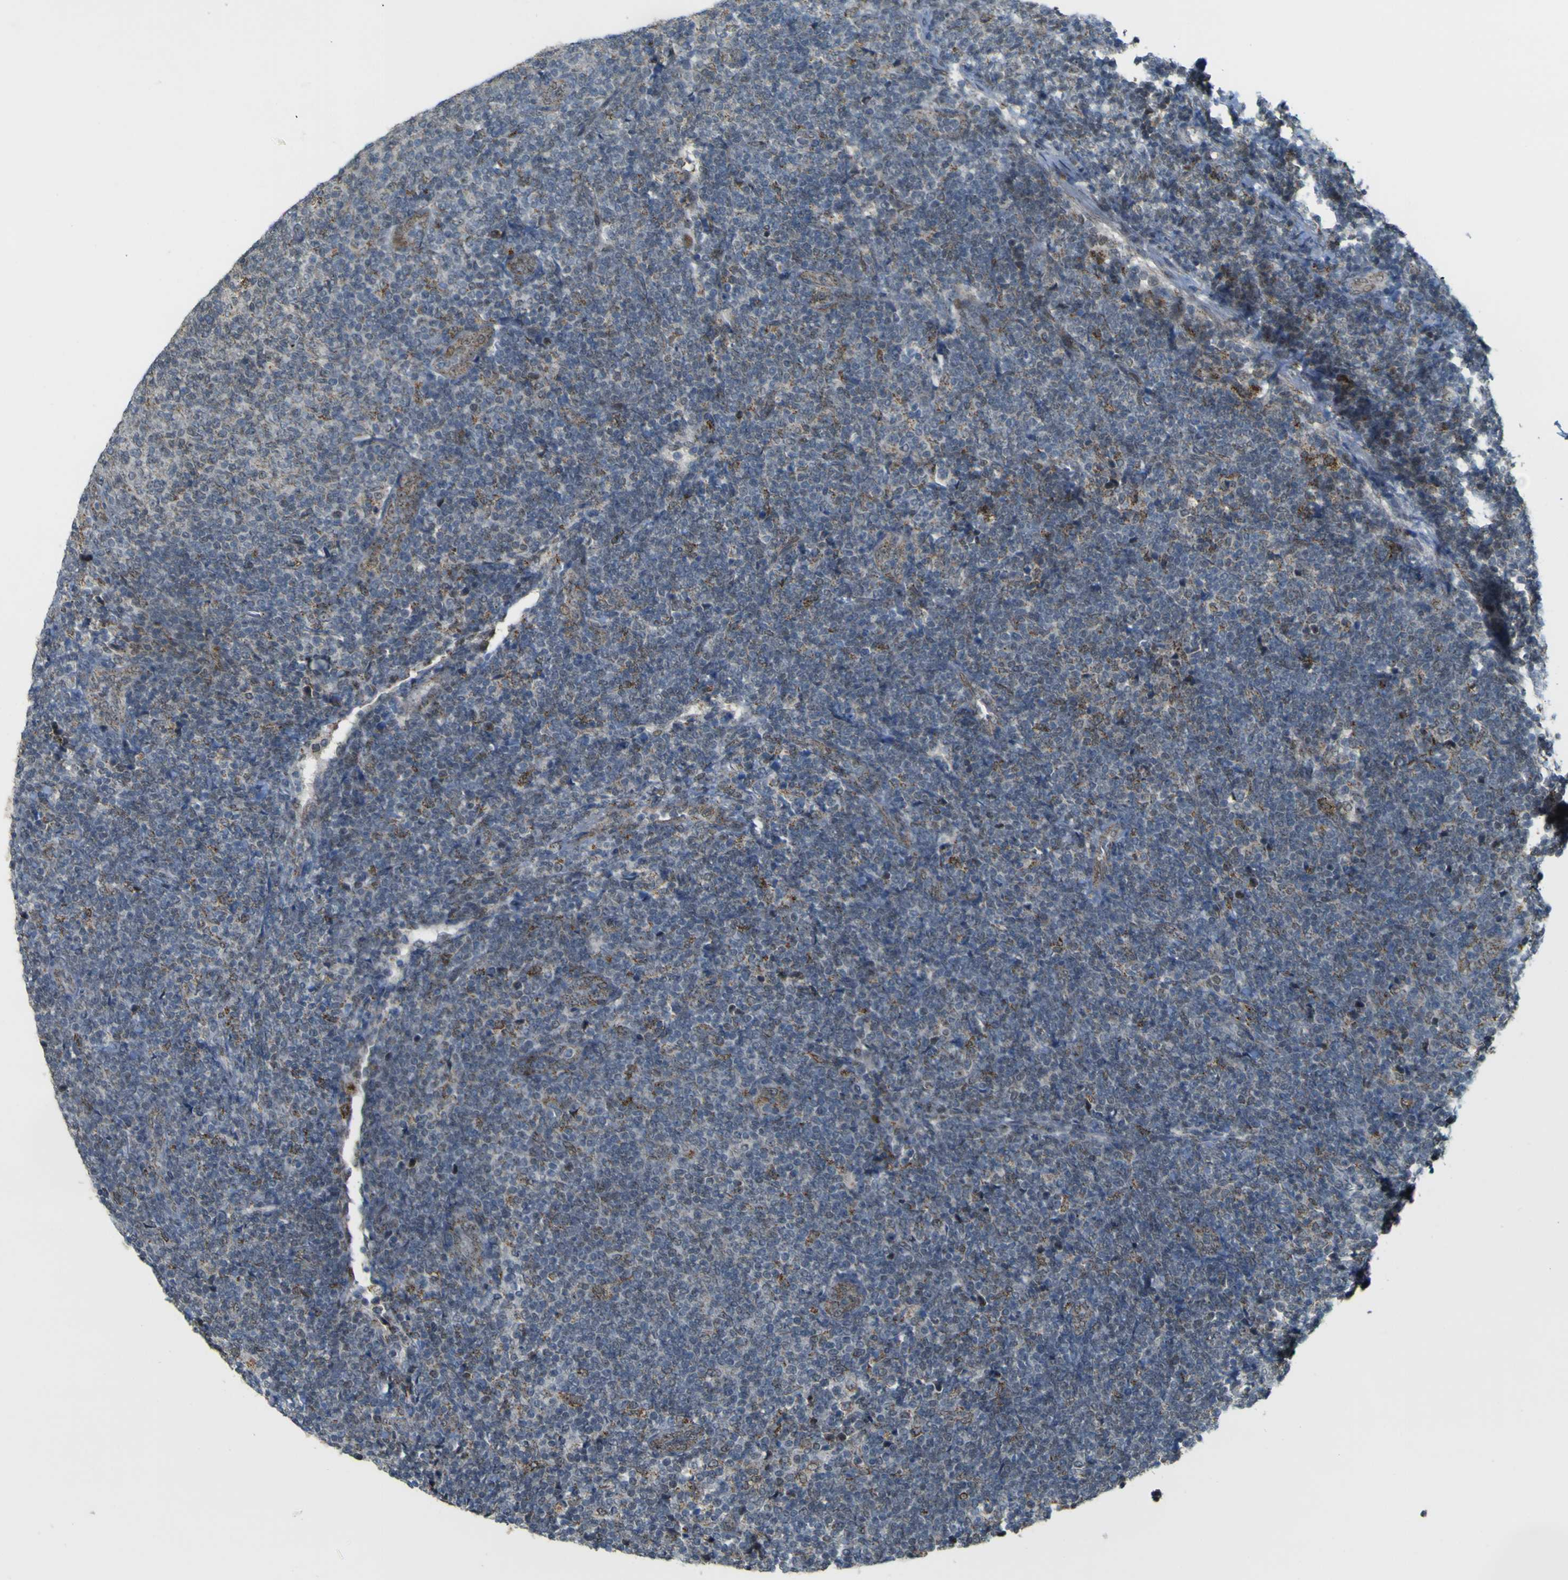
{"staining": {"intensity": "moderate", "quantity": "<25%", "location": "cytoplasmic/membranous"}, "tissue": "lymphoma", "cell_type": "Tumor cells", "image_type": "cancer", "snomed": [{"axis": "morphology", "description": "Malignant lymphoma, non-Hodgkin's type, Low grade"}, {"axis": "topography", "description": "Lymph node"}], "caption": "Low-grade malignant lymphoma, non-Hodgkin's type stained with a protein marker displays moderate staining in tumor cells.", "gene": "ACBD5", "patient": {"sex": "male", "age": 66}}